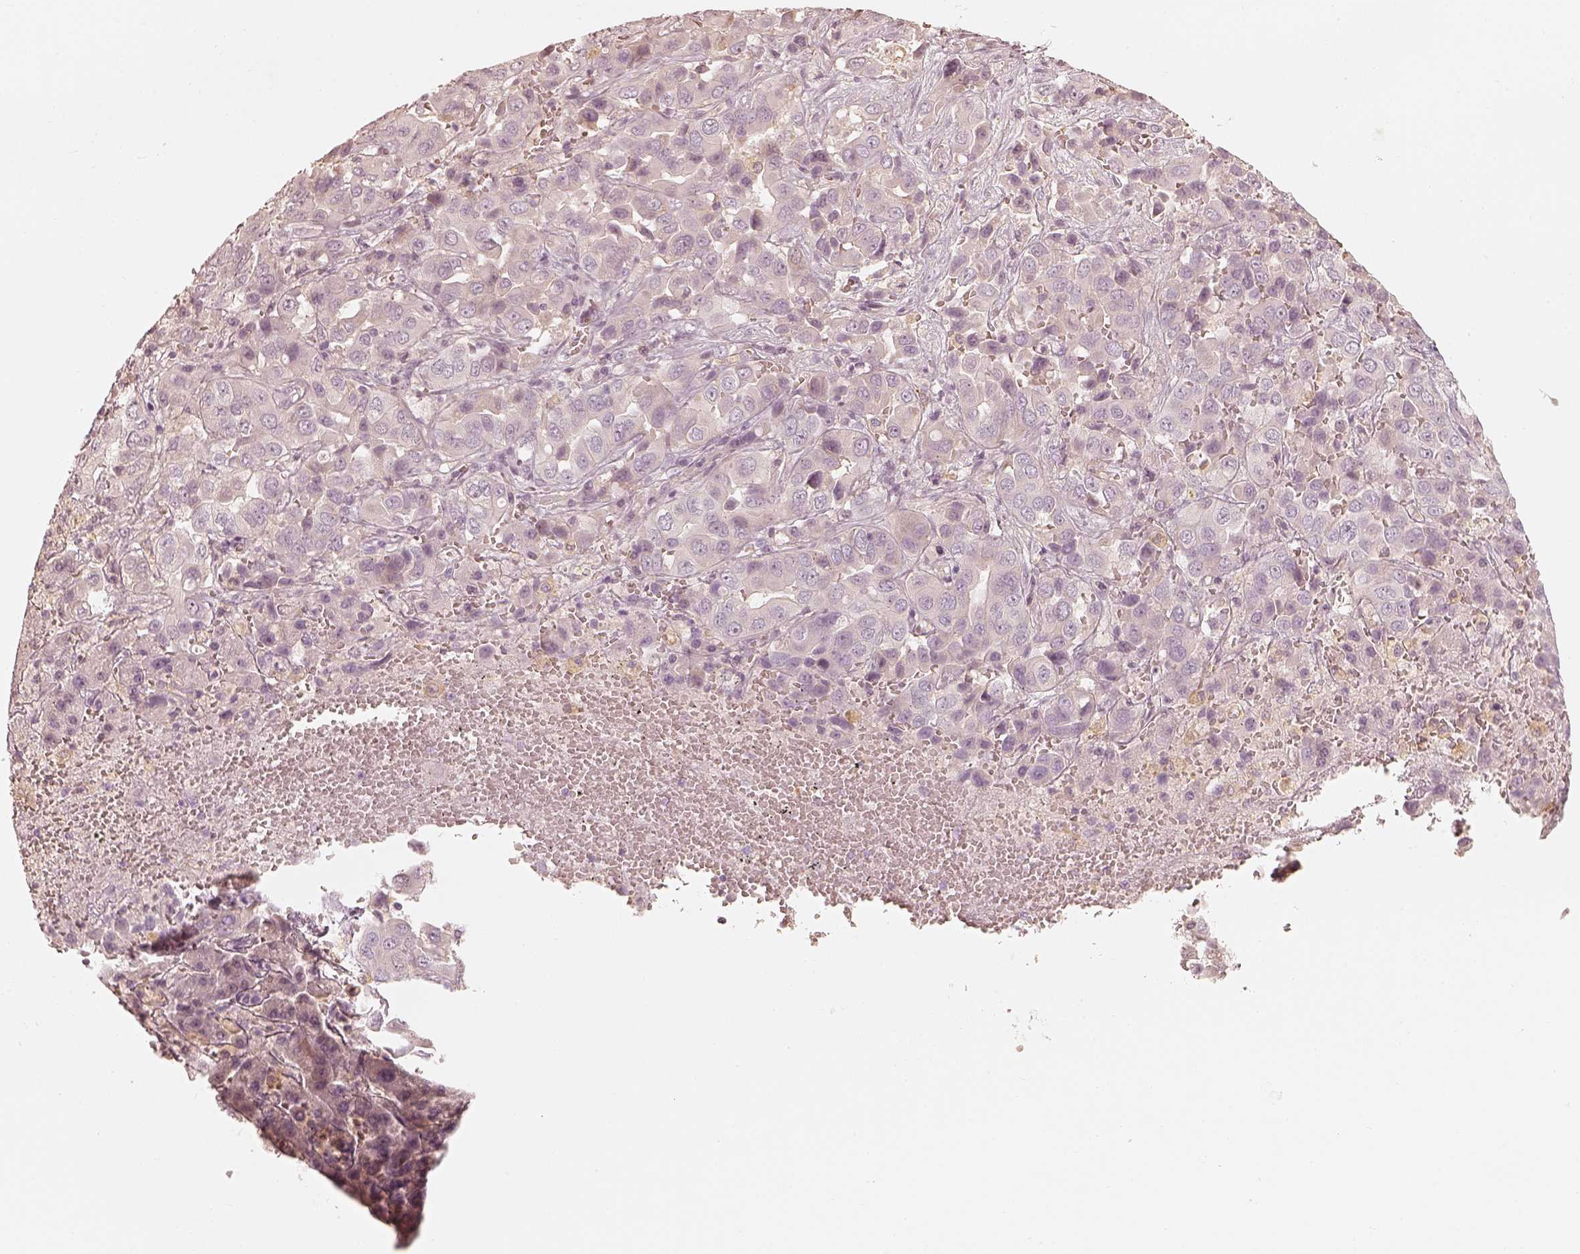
{"staining": {"intensity": "negative", "quantity": "none", "location": "none"}, "tissue": "liver cancer", "cell_type": "Tumor cells", "image_type": "cancer", "snomed": [{"axis": "morphology", "description": "Cholangiocarcinoma"}, {"axis": "topography", "description": "Liver"}], "caption": "The histopathology image reveals no staining of tumor cells in liver cancer. Nuclei are stained in blue.", "gene": "FMNL2", "patient": {"sex": "female", "age": 52}}